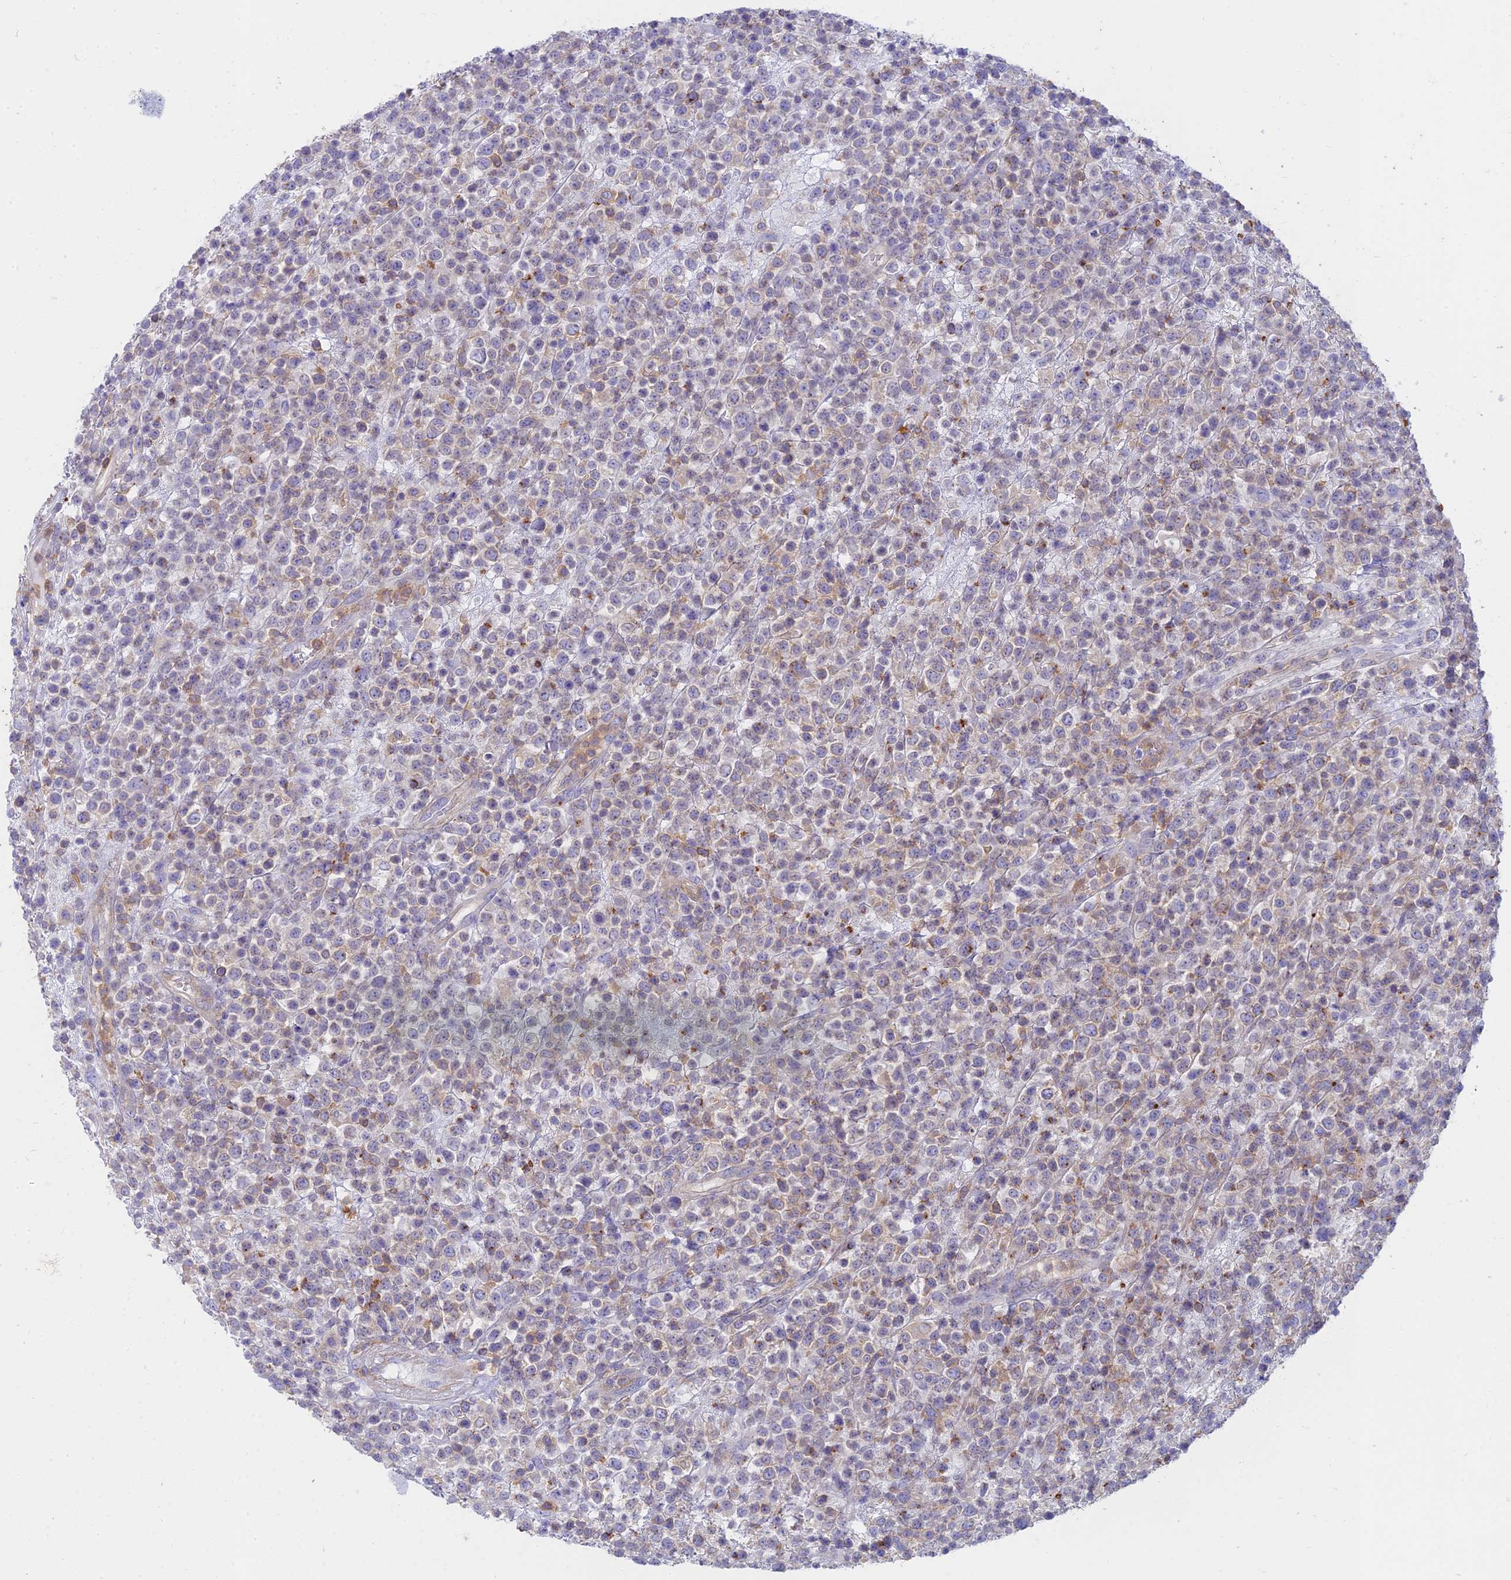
{"staining": {"intensity": "weak", "quantity": "<25%", "location": "cytoplasmic/membranous"}, "tissue": "lymphoma", "cell_type": "Tumor cells", "image_type": "cancer", "snomed": [{"axis": "morphology", "description": "Malignant lymphoma, non-Hodgkin's type, High grade"}, {"axis": "topography", "description": "Colon"}], "caption": "Tumor cells show no significant expression in lymphoma. The staining was performed using DAB to visualize the protein expression in brown, while the nuclei were stained in blue with hematoxylin (Magnification: 20x).", "gene": "STRN4", "patient": {"sex": "female", "age": 53}}